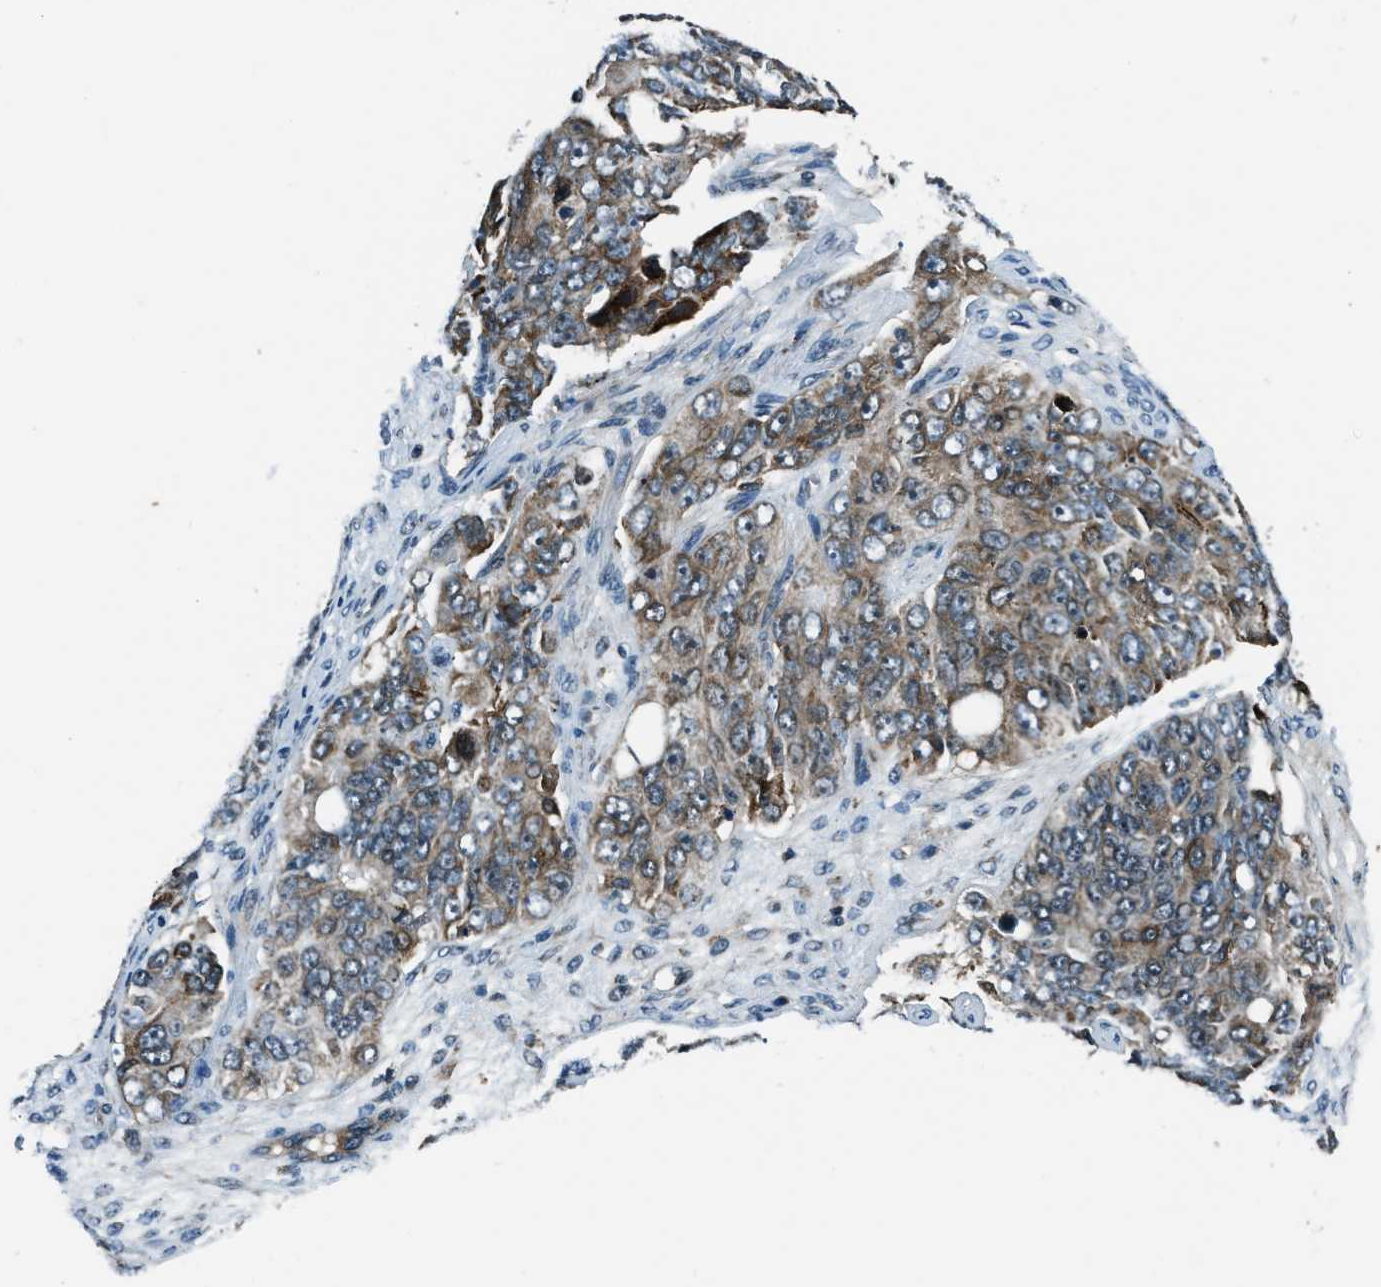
{"staining": {"intensity": "weak", "quantity": ">75%", "location": "cytoplasmic/membranous"}, "tissue": "ovarian cancer", "cell_type": "Tumor cells", "image_type": "cancer", "snomed": [{"axis": "morphology", "description": "Carcinoma, endometroid"}, {"axis": "topography", "description": "Ovary"}], "caption": "DAB immunohistochemical staining of ovarian cancer (endometroid carcinoma) exhibits weak cytoplasmic/membranous protein positivity in about >75% of tumor cells.", "gene": "ACTL9", "patient": {"sex": "female", "age": 51}}